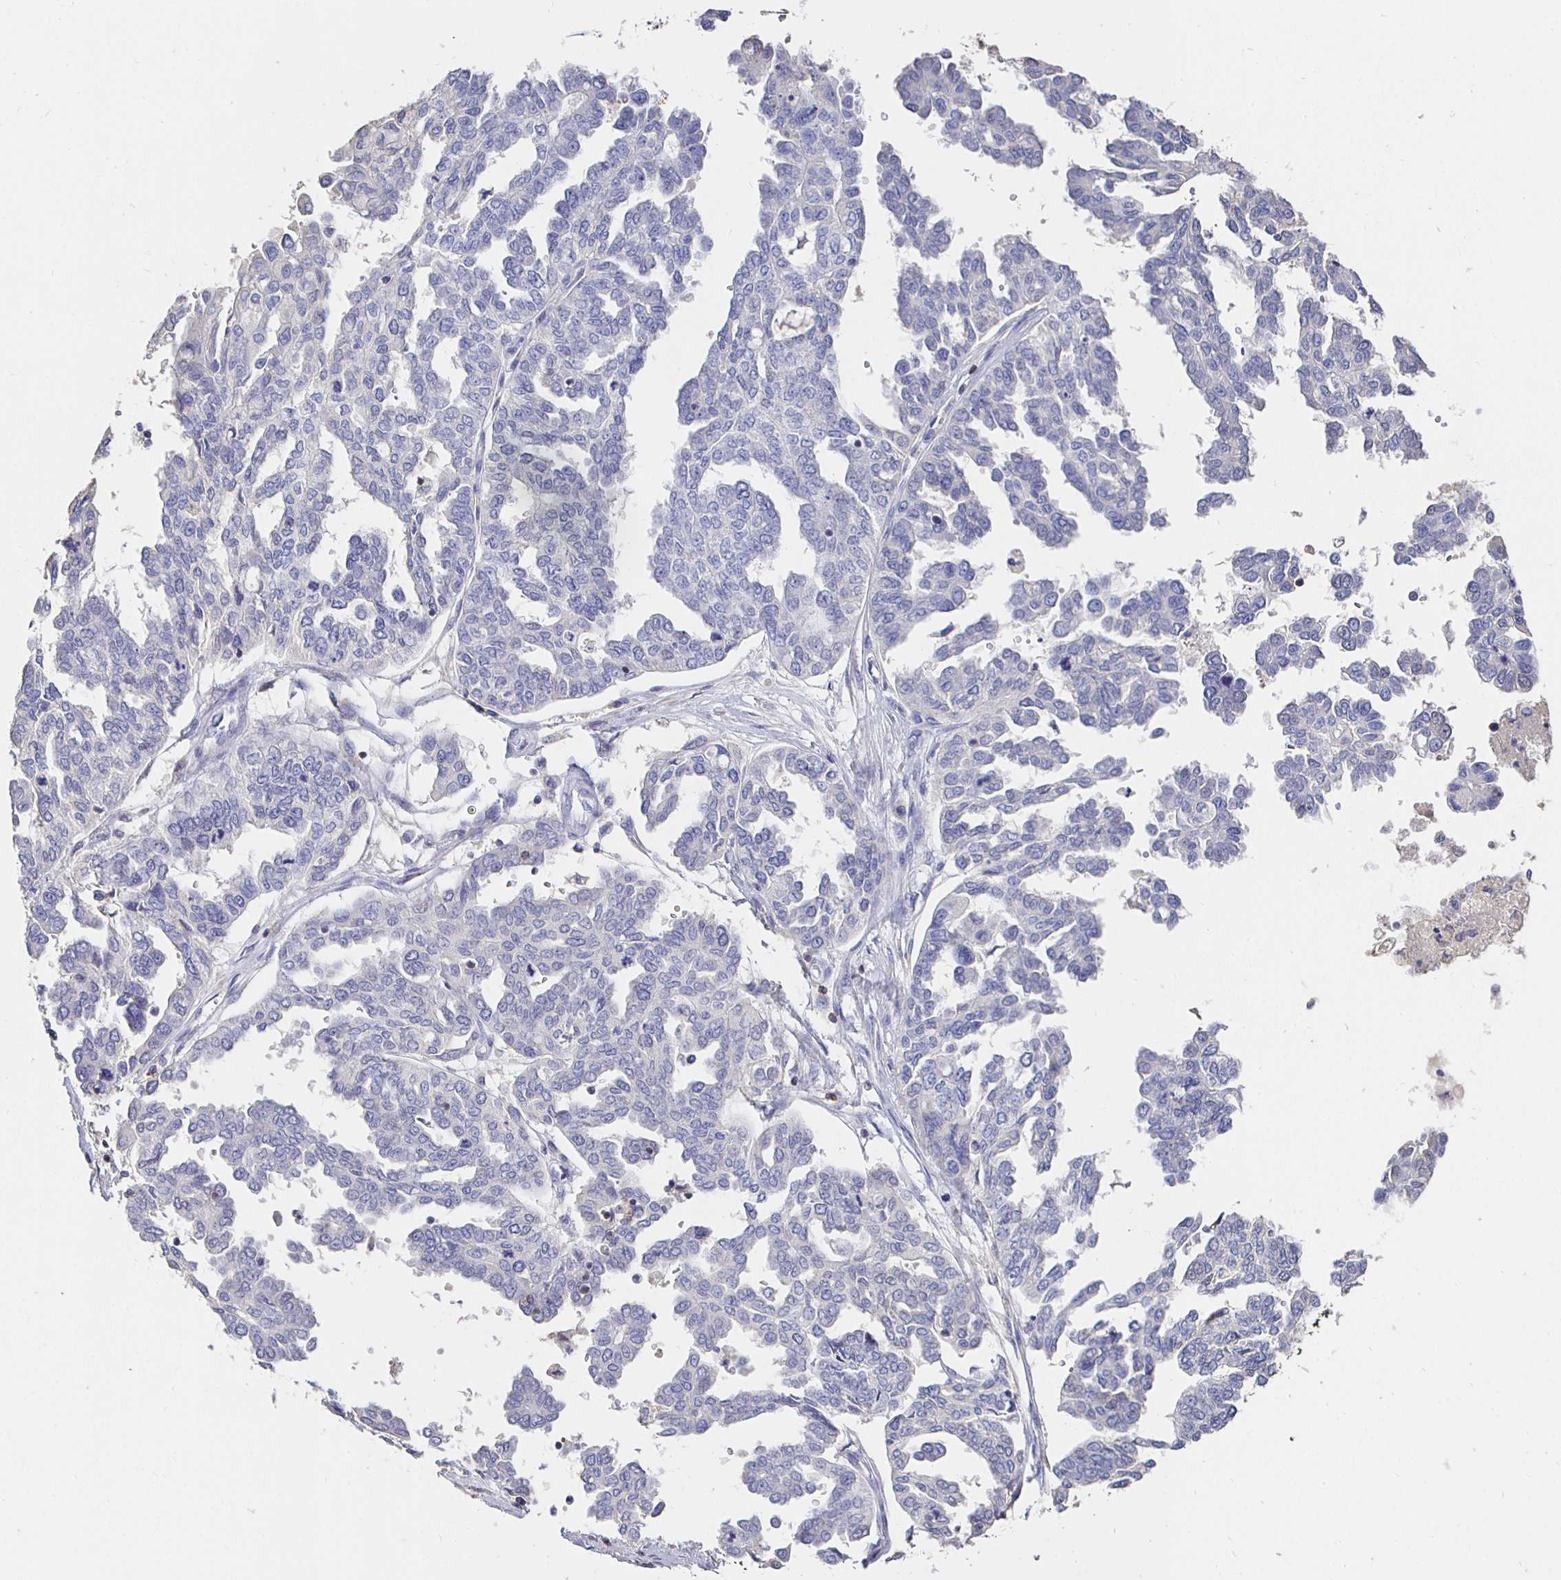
{"staining": {"intensity": "negative", "quantity": "none", "location": "none"}, "tissue": "ovarian cancer", "cell_type": "Tumor cells", "image_type": "cancer", "snomed": [{"axis": "morphology", "description": "Cystadenocarcinoma, serous, NOS"}, {"axis": "topography", "description": "Ovary"}], "caption": "IHC micrograph of human ovarian serous cystadenocarcinoma stained for a protein (brown), which displays no staining in tumor cells.", "gene": "CXCR3", "patient": {"sex": "female", "age": 53}}